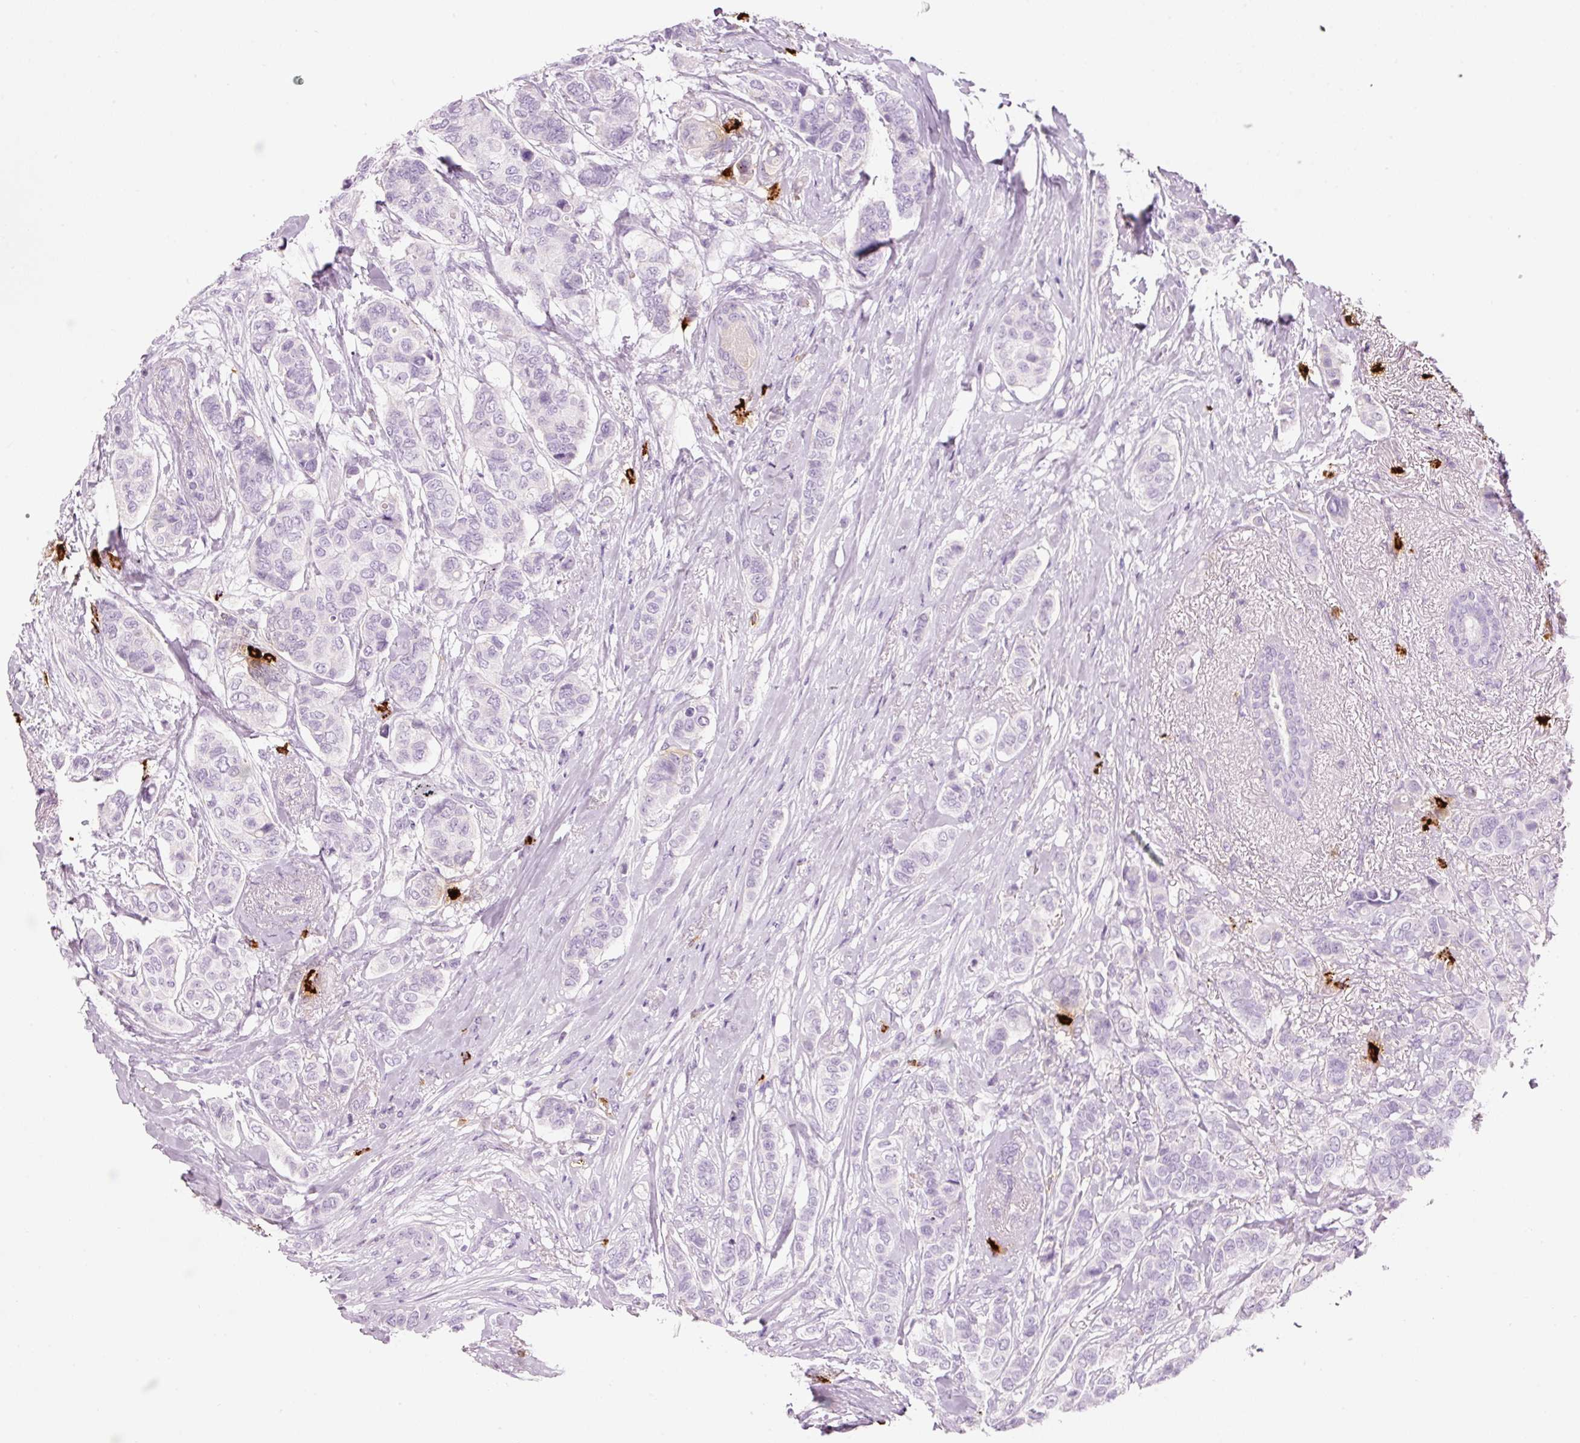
{"staining": {"intensity": "negative", "quantity": "none", "location": "none"}, "tissue": "breast cancer", "cell_type": "Tumor cells", "image_type": "cancer", "snomed": [{"axis": "morphology", "description": "Lobular carcinoma"}, {"axis": "topography", "description": "Breast"}], "caption": "Tumor cells show no significant positivity in breast cancer (lobular carcinoma).", "gene": "CMA1", "patient": {"sex": "female", "age": 51}}